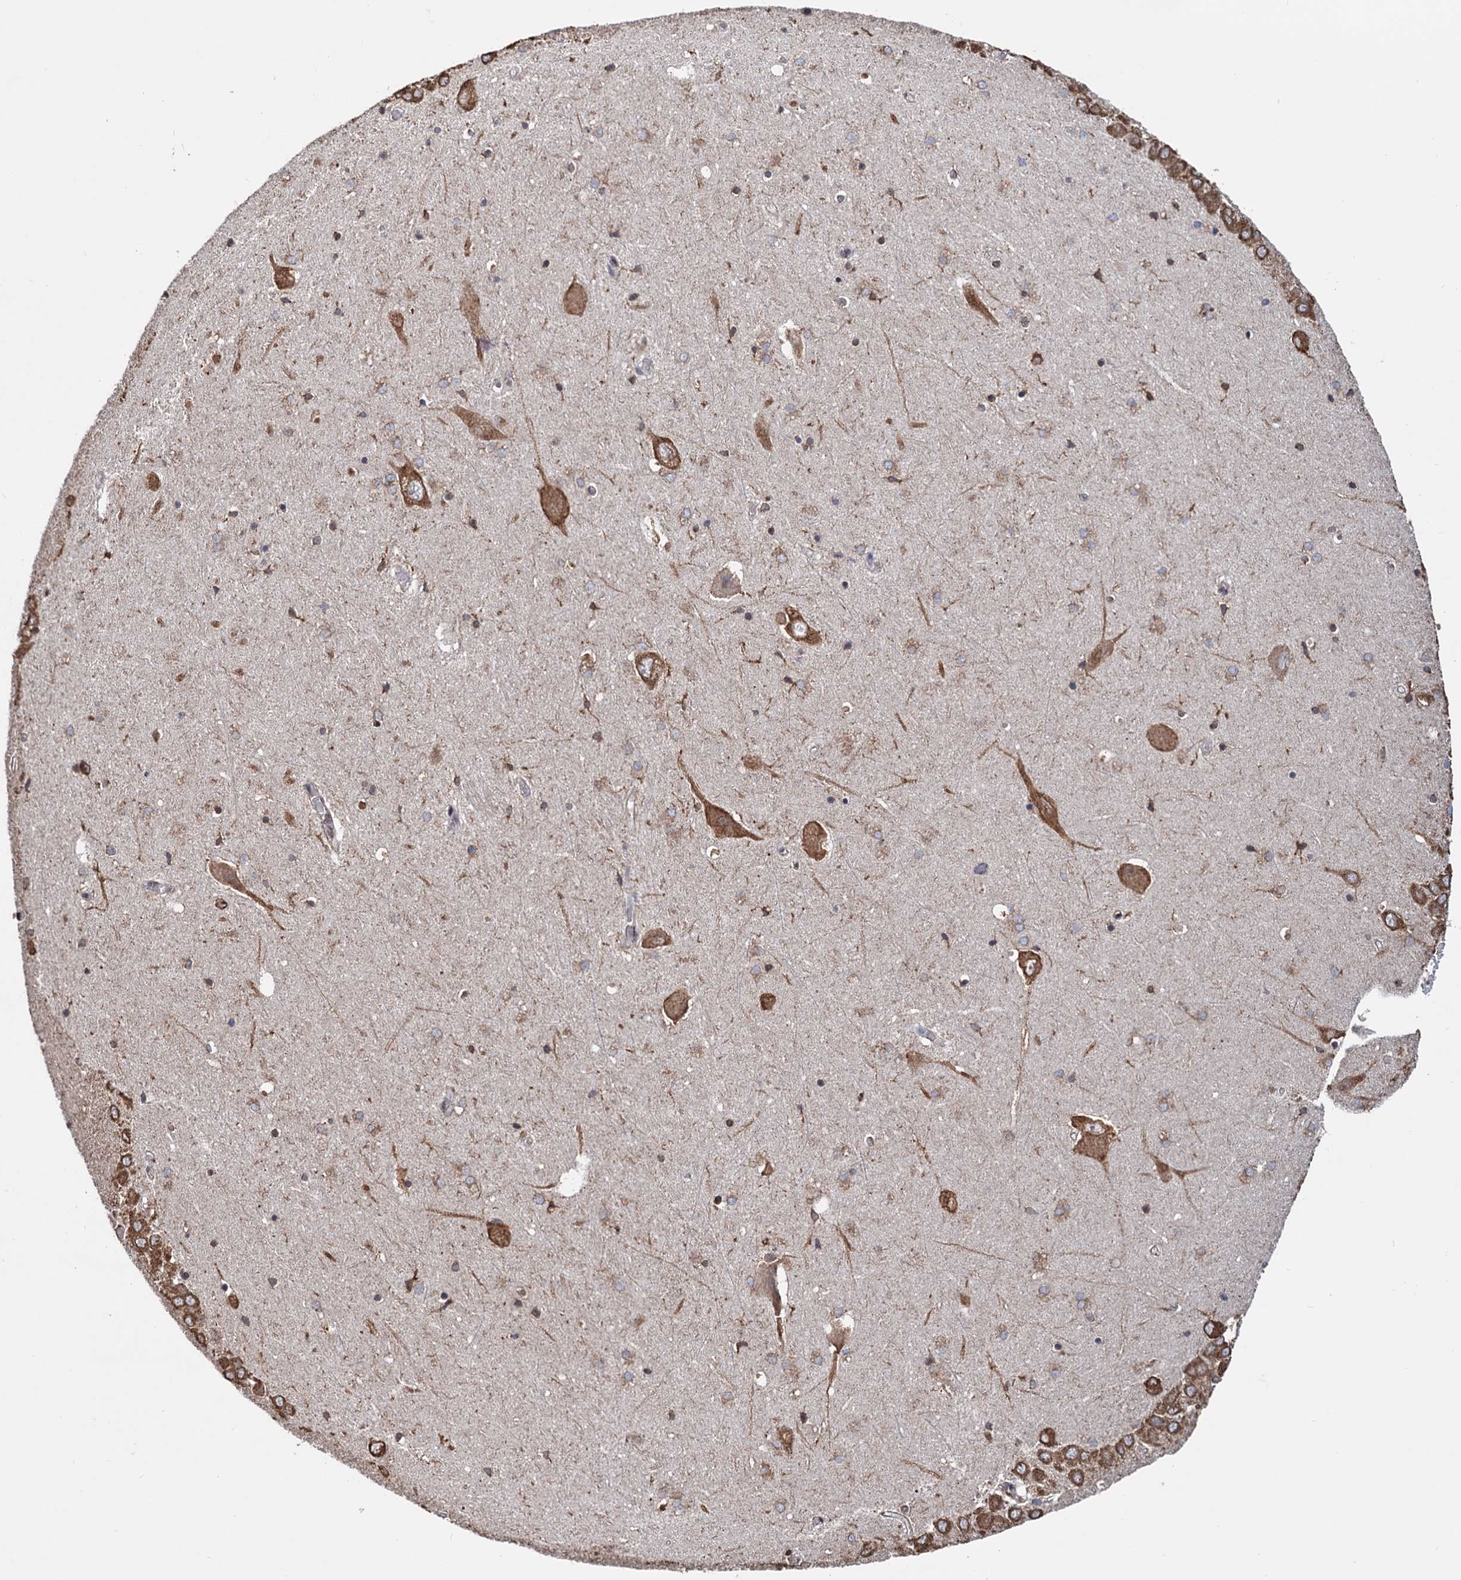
{"staining": {"intensity": "weak", "quantity": "25%-75%", "location": "cytoplasmic/membranous"}, "tissue": "hippocampus", "cell_type": "Glial cells", "image_type": "normal", "snomed": [{"axis": "morphology", "description": "Normal tissue, NOS"}, {"axis": "topography", "description": "Hippocampus"}], "caption": "Hippocampus stained for a protein demonstrates weak cytoplasmic/membranous positivity in glial cells. Using DAB (brown) and hematoxylin (blue) stains, captured at high magnification using brightfield microscopy.", "gene": "TBC1D12", "patient": {"sex": "male", "age": 70}}